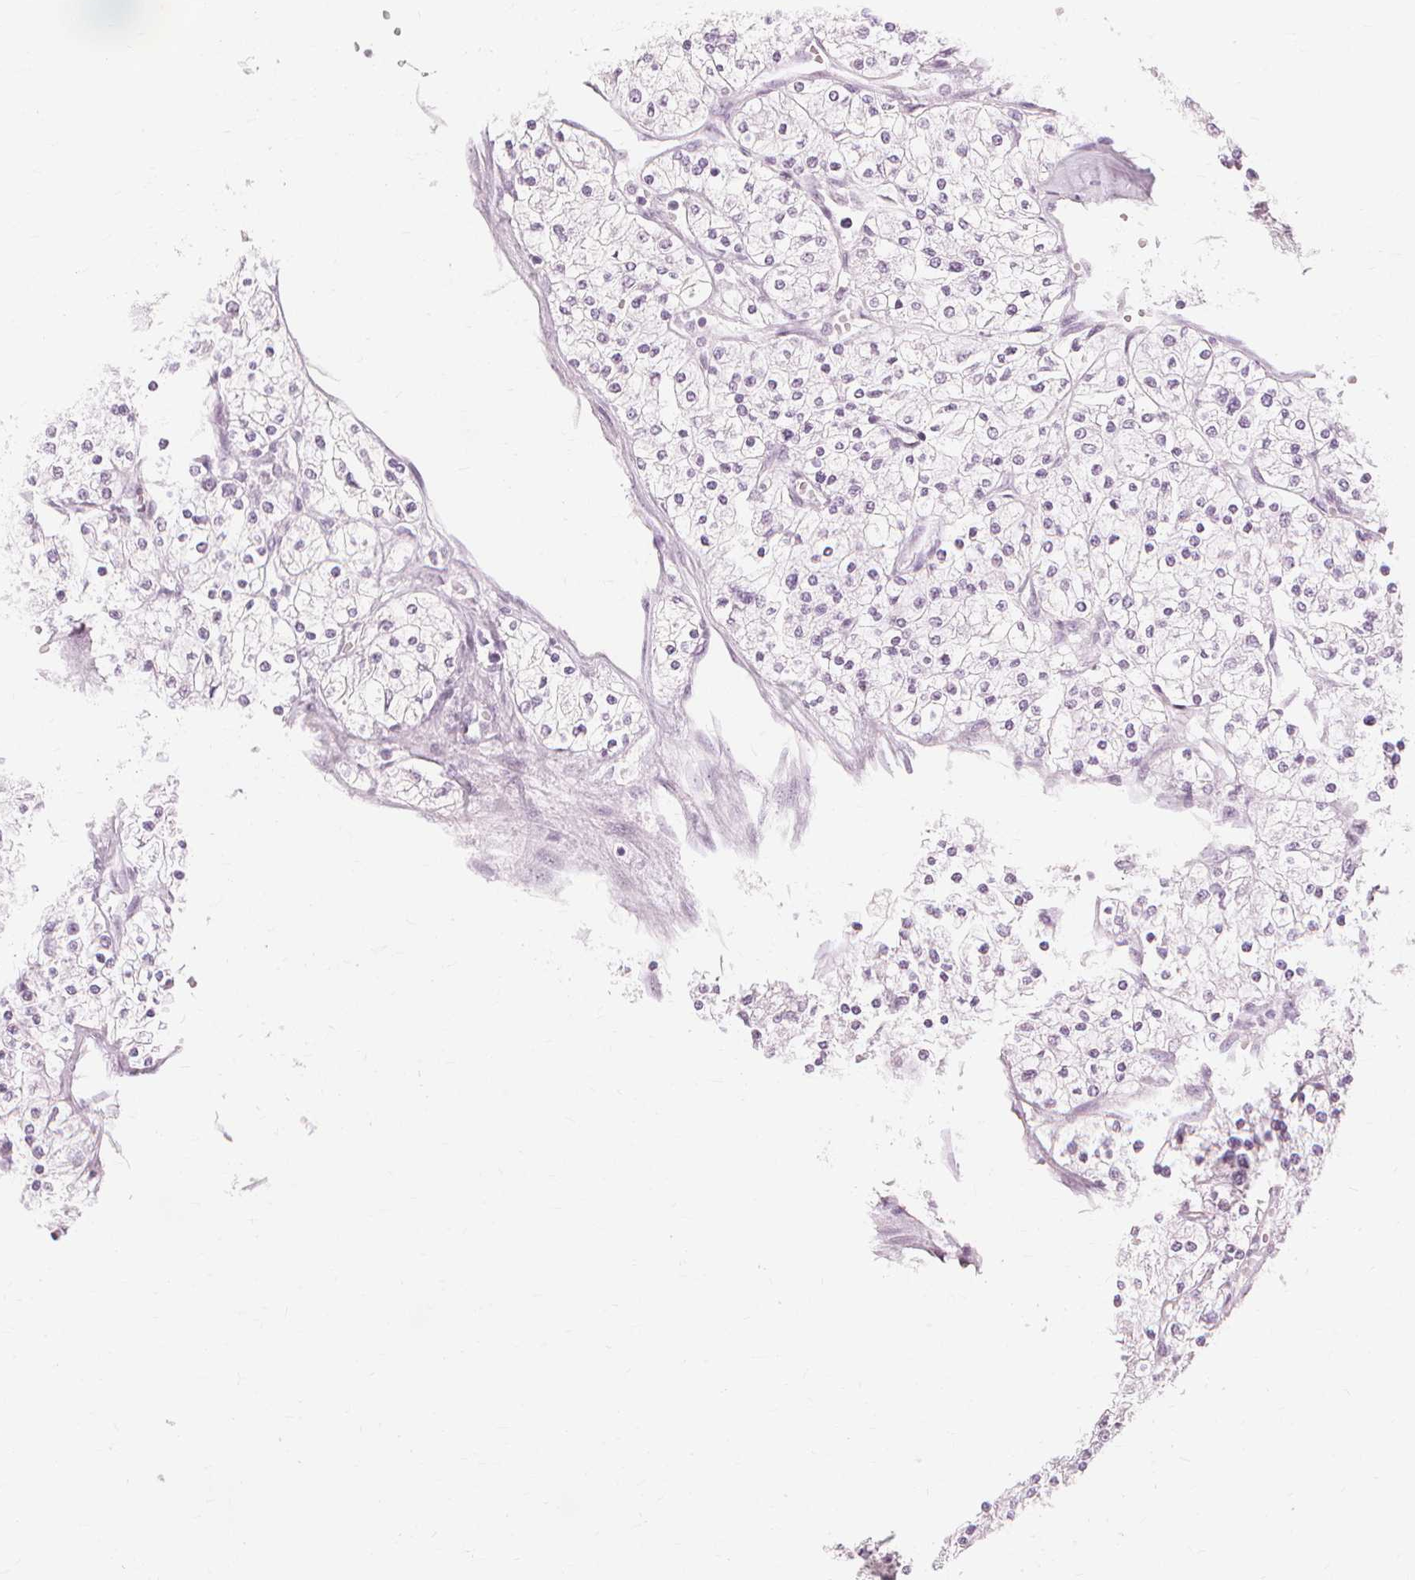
{"staining": {"intensity": "negative", "quantity": "none", "location": "none"}, "tissue": "renal cancer", "cell_type": "Tumor cells", "image_type": "cancer", "snomed": [{"axis": "morphology", "description": "Adenocarcinoma, NOS"}, {"axis": "topography", "description": "Kidney"}], "caption": "This micrograph is of renal cancer stained with IHC to label a protein in brown with the nuclei are counter-stained blue. There is no positivity in tumor cells.", "gene": "MUC12", "patient": {"sex": "male", "age": 80}}